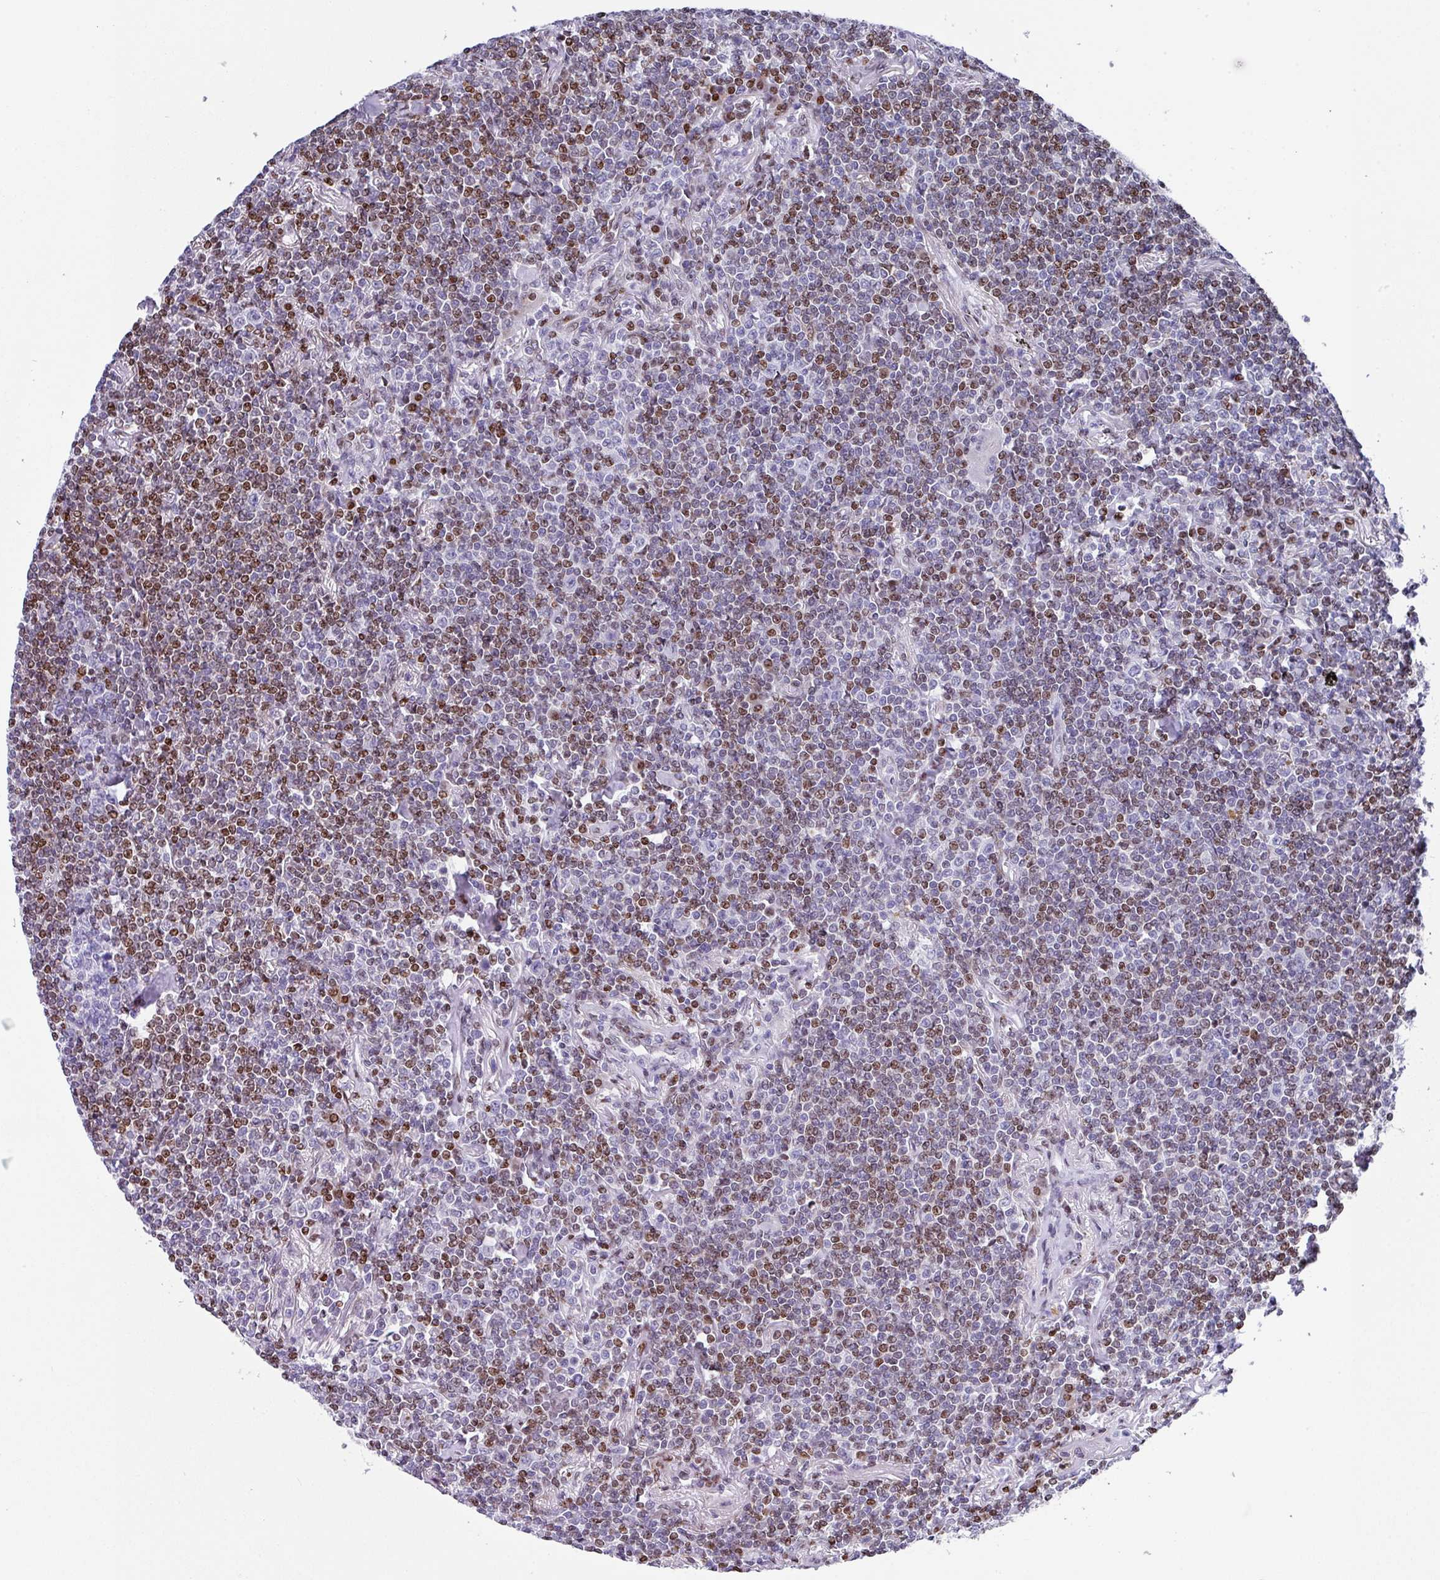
{"staining": {"intensity": "moderate", "quantity": "25%-75%", "location": "nuclear"}, "tissue": "lymphoma", "cell_type": "Tumor cells", "image_type": "cancer", "snomed": [{"axis": "morphology", "description": "Malignant lymphoma, non-Hodgkin's type, Low grade"}, {"axis": "topography", "description": "Lung"}], "caption": "Immunohistochemical staining of human lymphoma reveals medium levels of moderate nuclear staining in about 25%-75% of tumor cells.", "gene": "TCF3", "patient": {"sex": "female", "age": 71}}